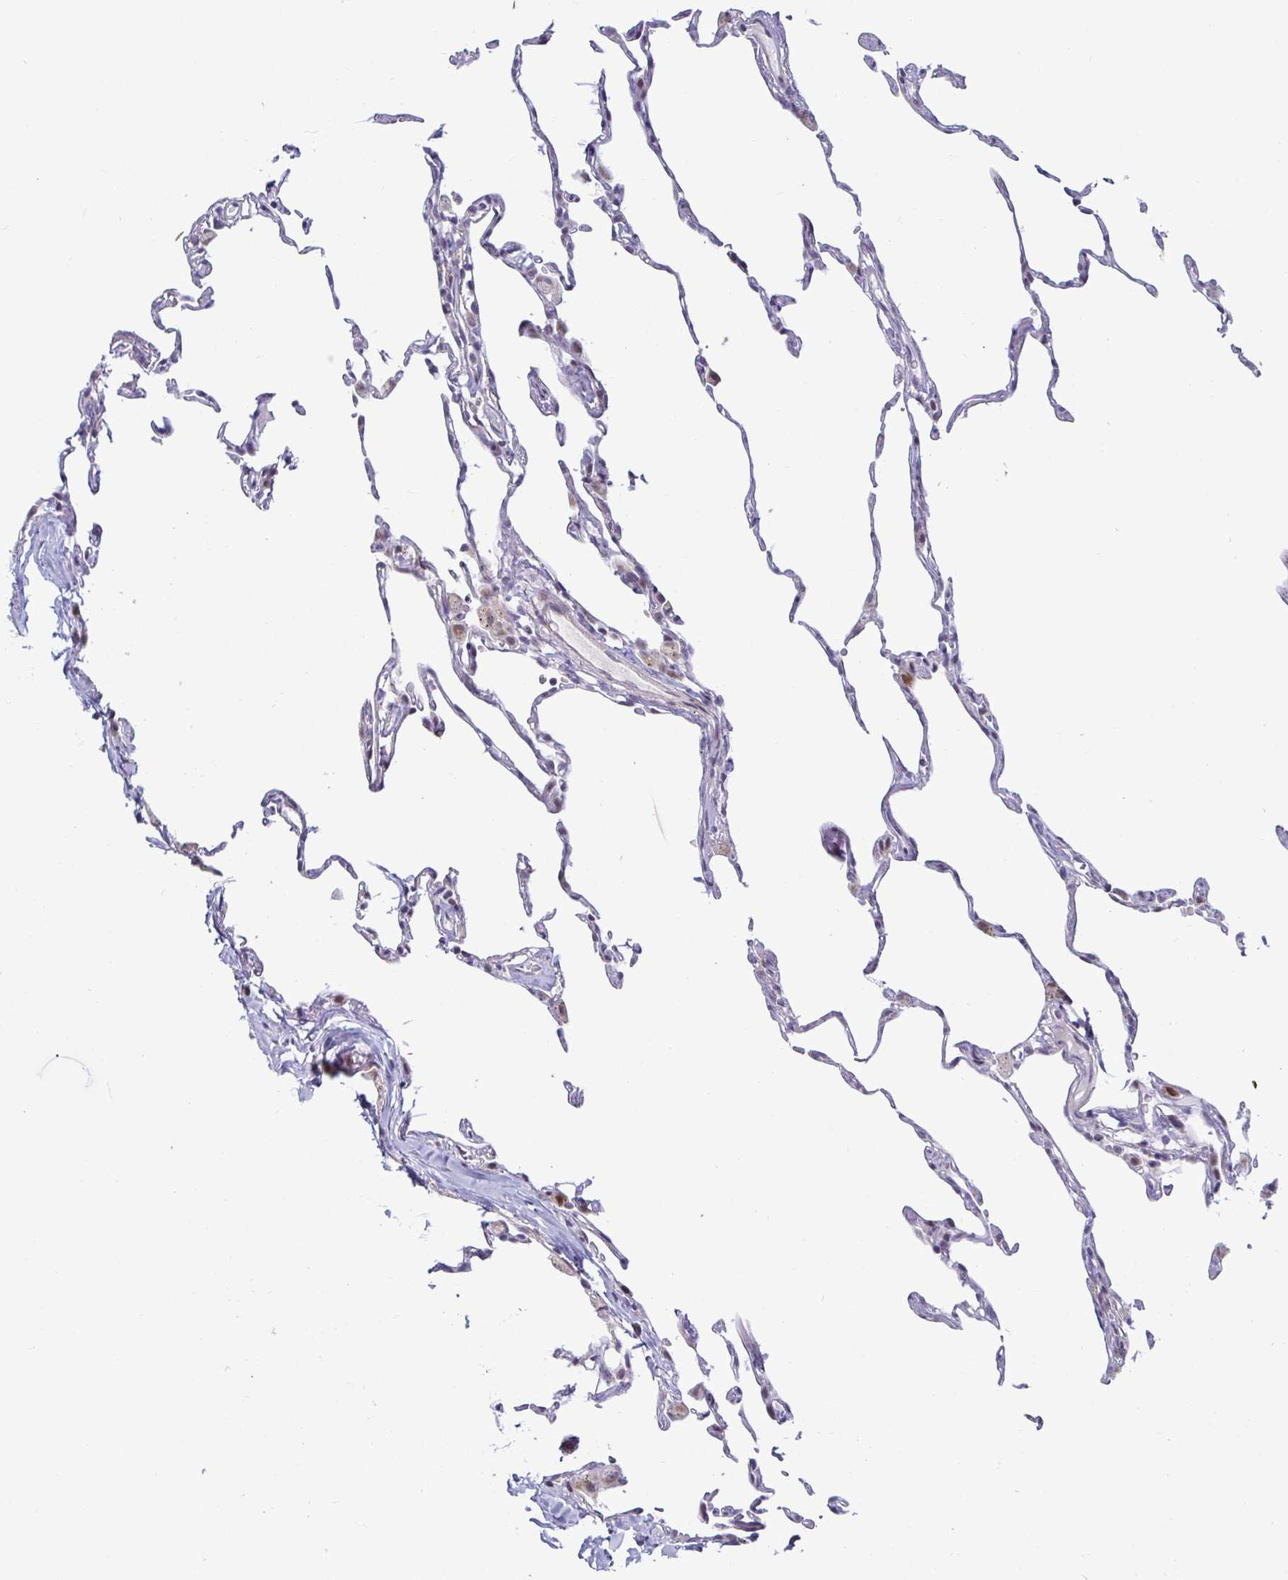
{"staining": {"intensity": "negative", "quantity": "none", "location": "none"}, "tissue": "lung", "cell_type": "Alveolar cells", "image_type": "normal", "snomed": [{"axis": "morphology", "description": "Normal tissue, NOS"}, {"axis": "topography", "description": "Lung"}], "caption": "High power microscopy histopathology image of an immunohistochemistry histopathology image of unremarkable lung, revealing no significant expression in alveolar cells.", "gene": "DZIP1", "patient": {"sex": "female", "age": 57}}